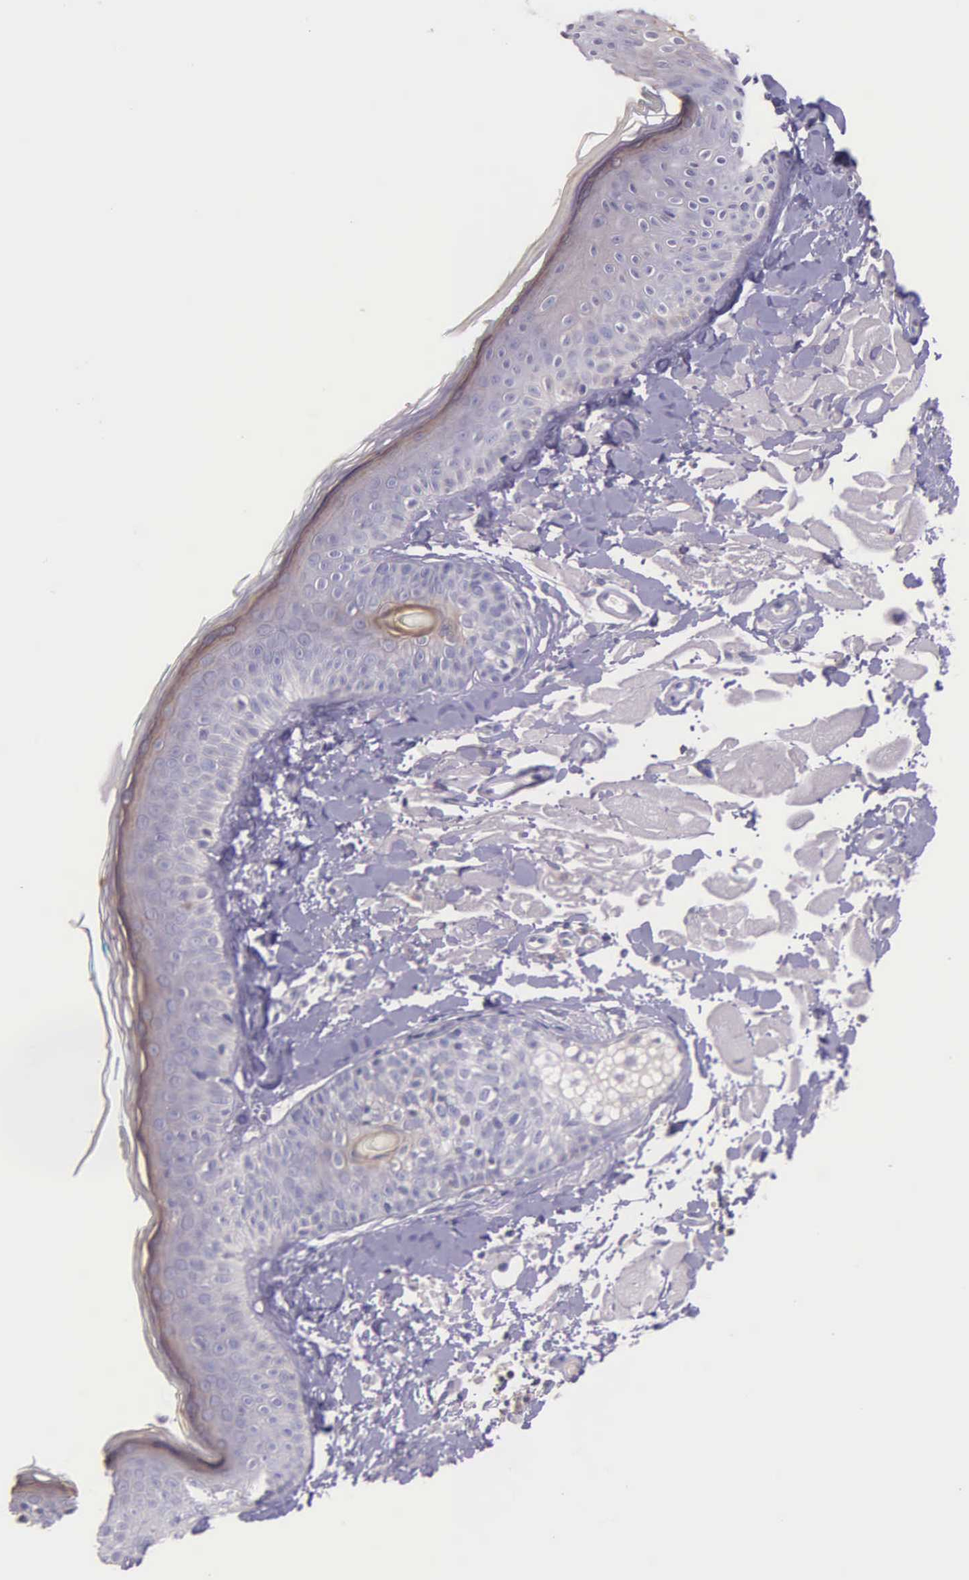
{"staining": {"intensity": "negative", "quantity": "none", "location": "none"}, "tissue": "skin", "cell_type": "Fibroblasts", "image_type": "normal", "snomed": [{"axis": "morphology", "description": "Normal tissue, NOS"}, {"axis": "topography", "description": "Skin"}], "caption": "Immunohistochemistry (IHC) of unremarkable skin demonstrates no expression in fibroblasts.", "gene": "THSD7A", "patient": {"sex": "male", "age": 86}}